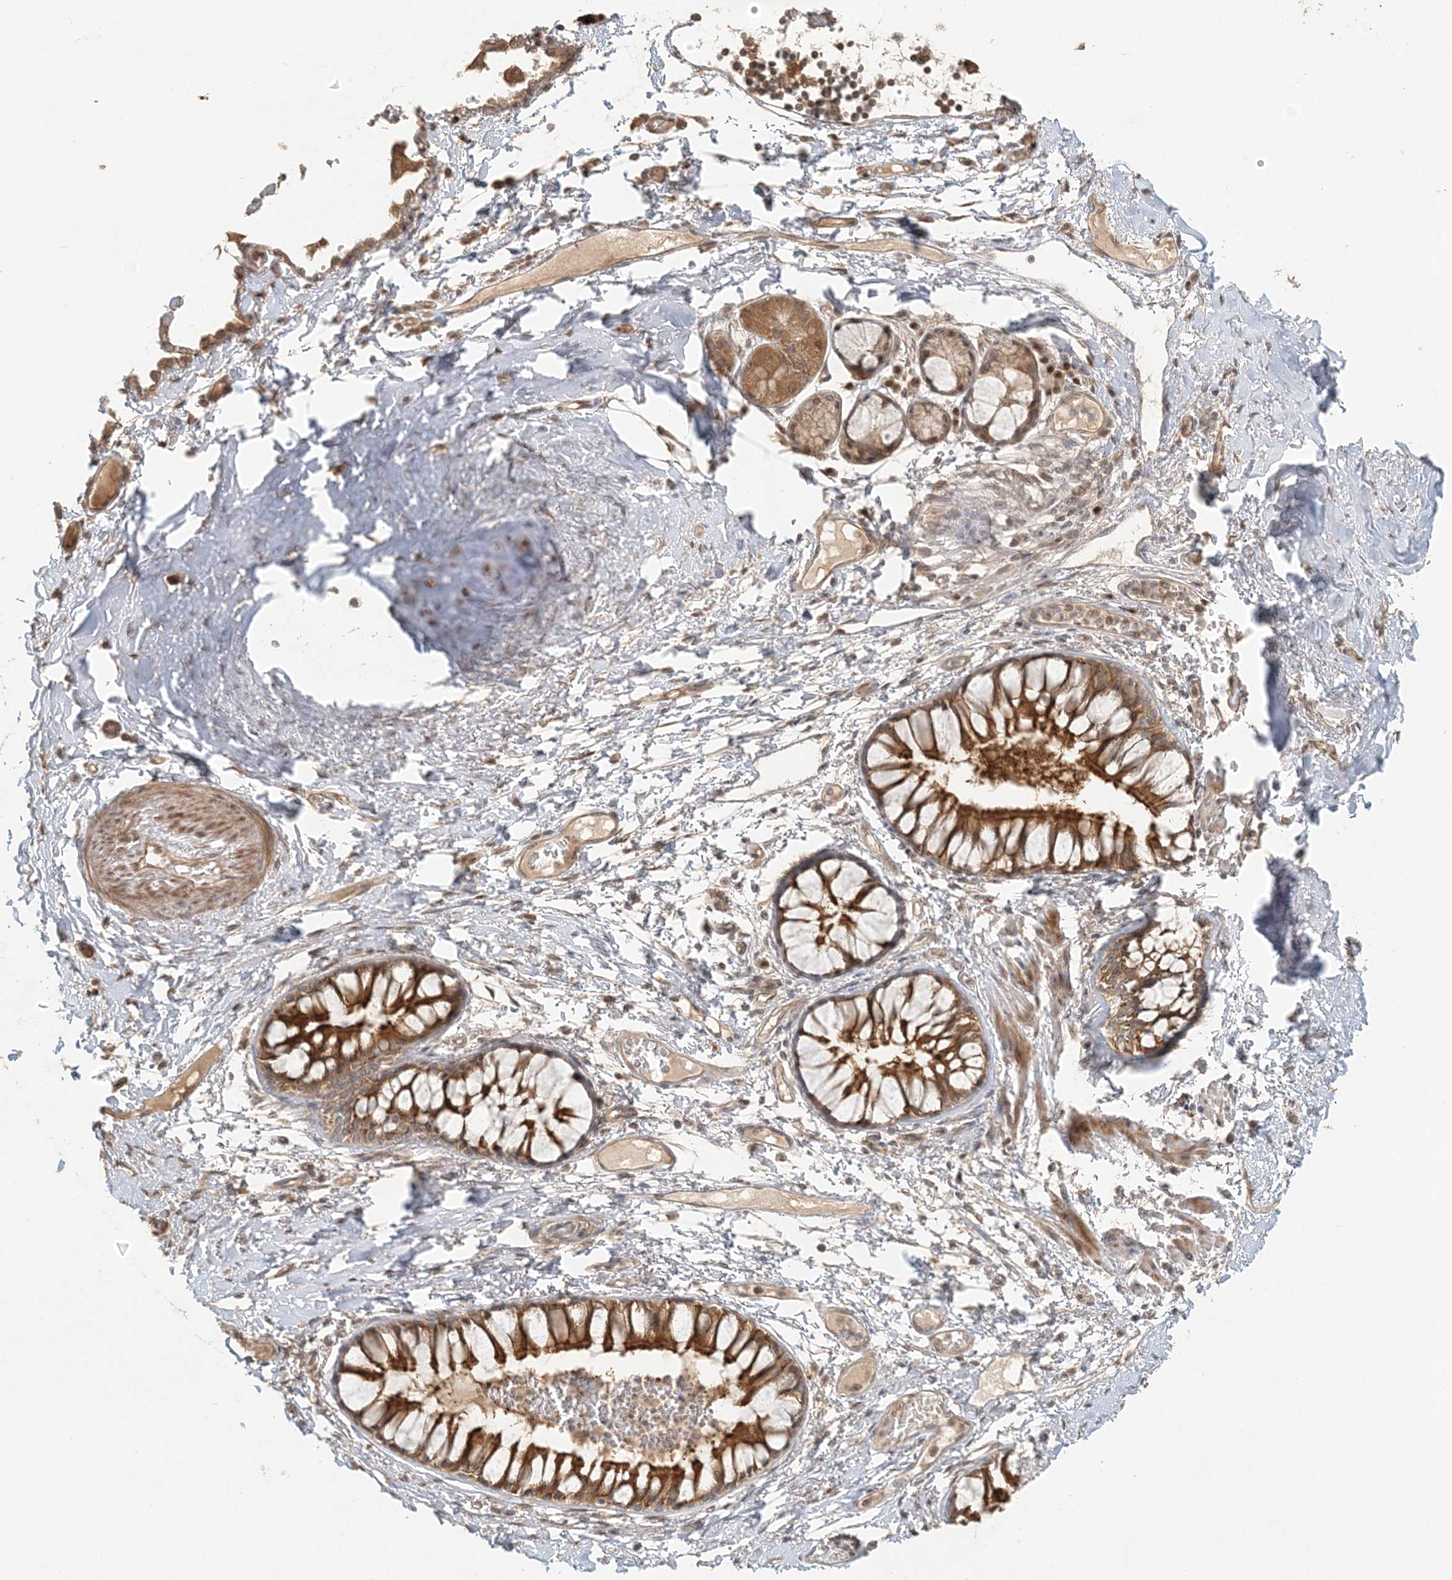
{"staining": {"intensity": "weak", "quantity": "25%-75%", "location": "cytoplasmic/membranous"}, "tissue": "adipose tissue", "cell_type": "Adipocytes", "image_type": "normal", "snomed": [{"axis": "morphology", "description": "Normal tissue, NOS"}, {"axis": "topography", "description": "Cartilage tissue"}, {"axis": "topography", "description": "Bronchus"}, {"axis": "topography", "description": "Lung"}, {"axis": "topography", "description": "Peripheral nerve tissue"}], "caption": "This is a photomicrograph of immunohistochemistry staining of normal adipose tissue, which shows weak staining in the cytoplasmic/membranous of adipocytes.", "gene": "KIAA0232", "patient": {"sex": "female", "age": 49}}